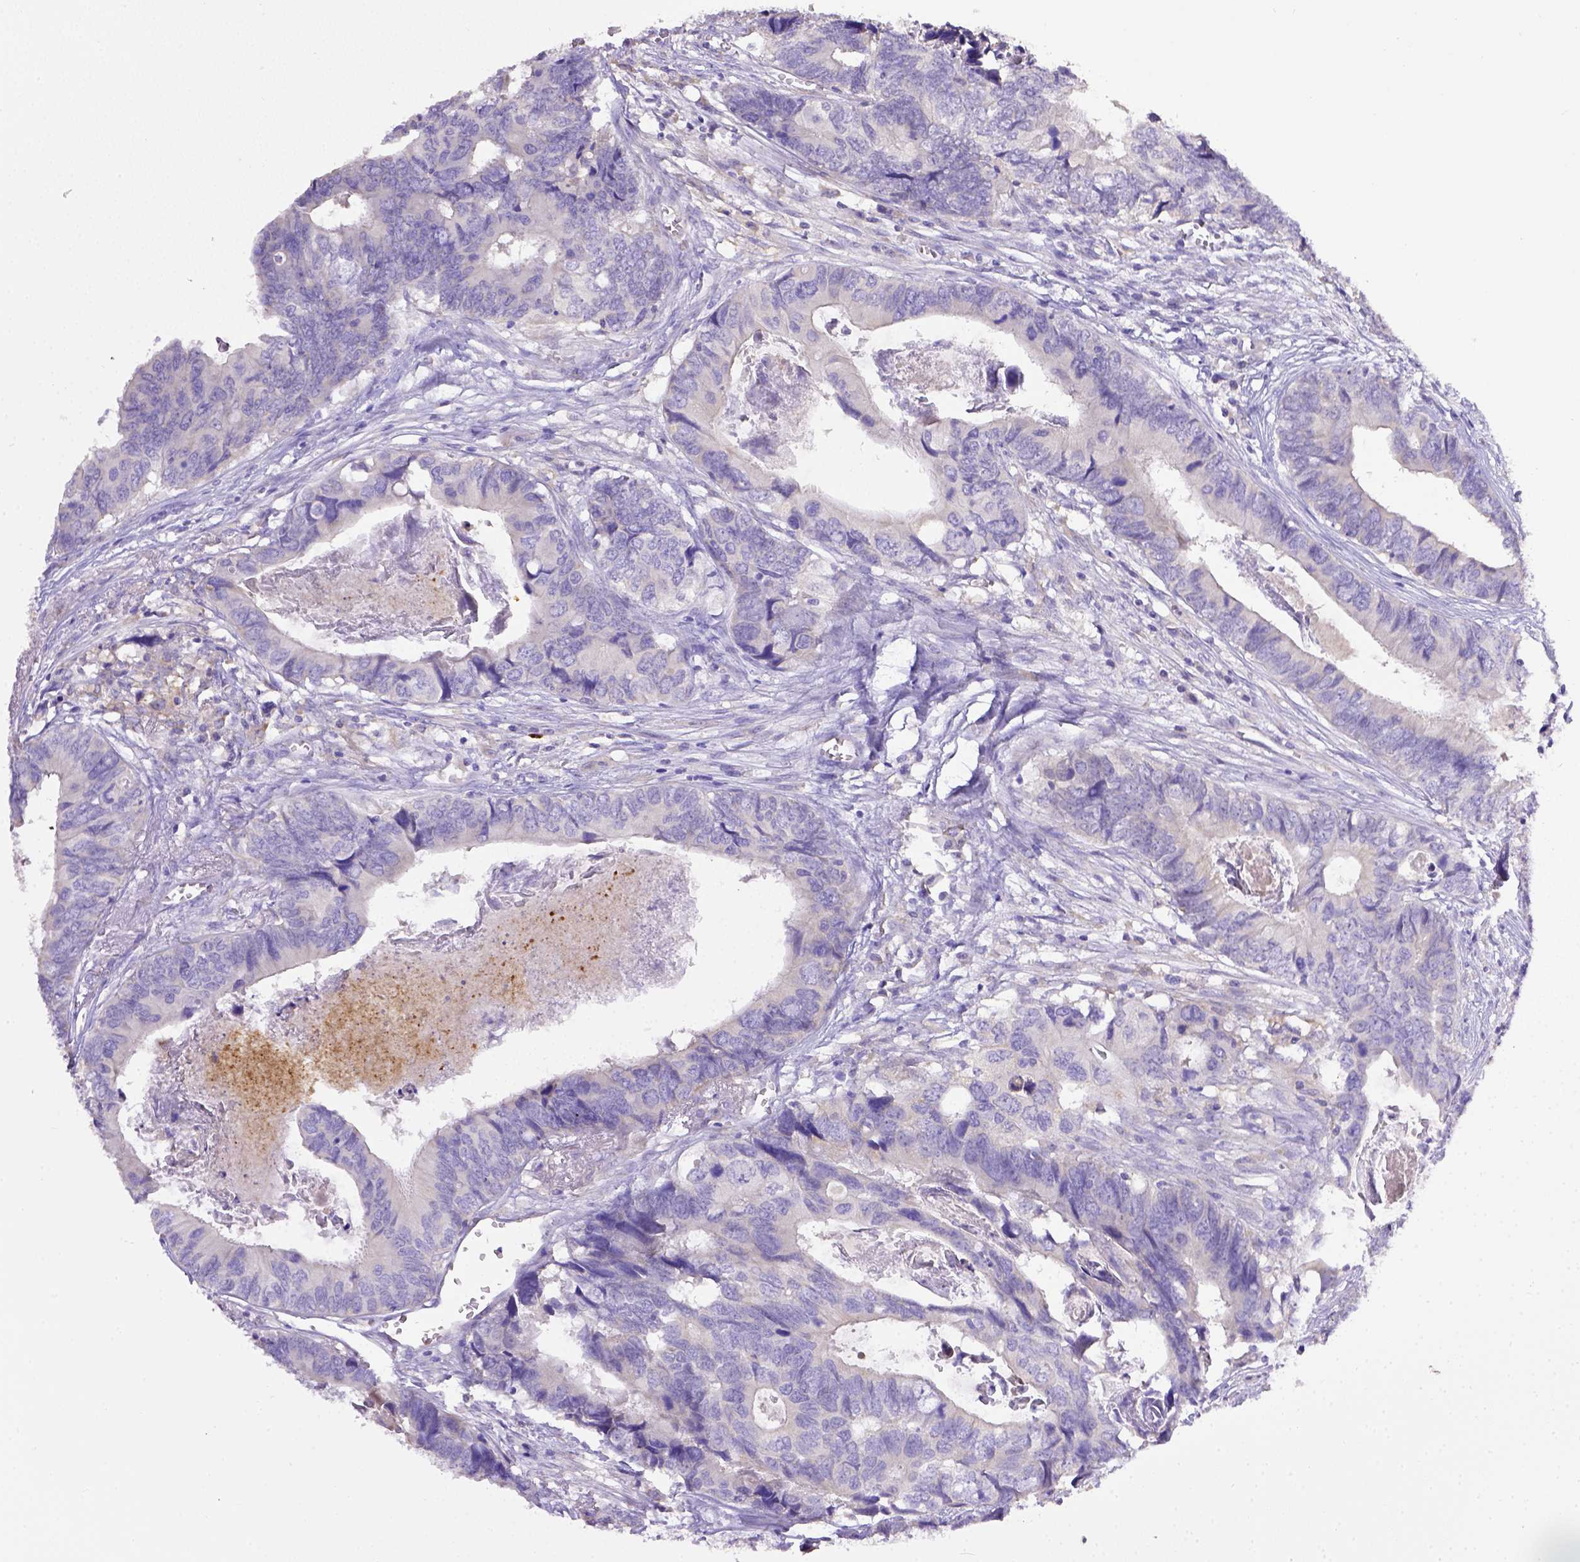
{"staining": {"intensity": "negative", "quantity": "none", "location": "none"}, "tissue": "colorectal cancer", "cell_type": "Tumor cells", "image_type": "cancer", "snomed": [{"axis": "morphology", "description": "Adenocarcinoma, NOS"}, {"axis": "topography", "description": "Colon"}], "caption": "Micrograph shows no significant protein expression in tumor cells of adenocarcinoma (colorectal). (DAB immunohistochemistry with hematoxylin counter stain).", "gene": "CD40", "patient": {"sex": "female", "age": 82}}